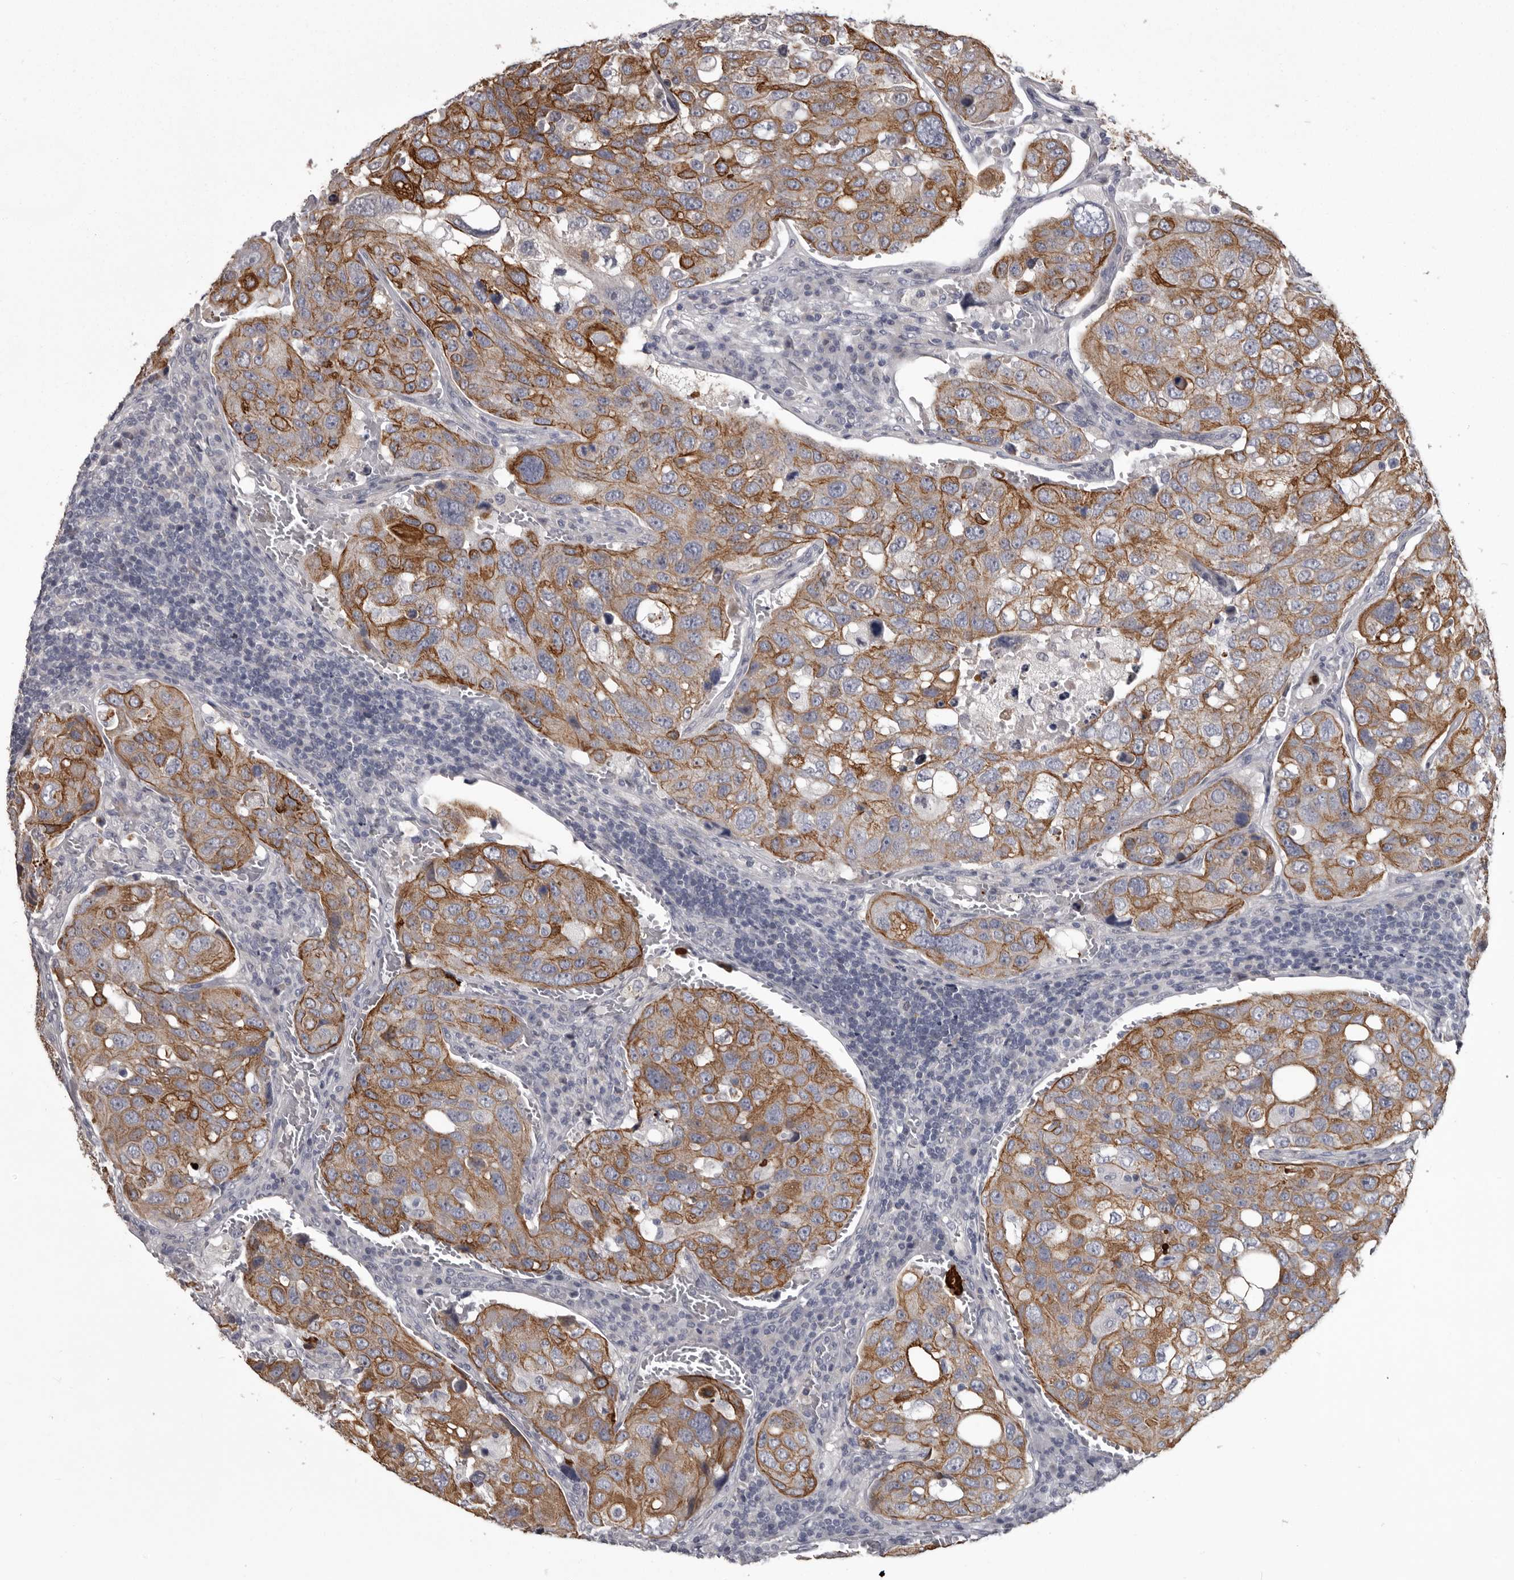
{"staining": {"intensity": "moderate", "quantity": ">75%", "location": "cytoplasmic/membranous"}, "tissue": "urothelial cancer", "cell_type": "Tumor cells", "image_type": "cancer", "snomed": [{"axis": "morphology", "description": "Urothelial carcinoma, High grade"}, {"axis": "topography", "description": "Lymph node"}, {"axis": "topography", "description": "Urinary bladder"}], "caption": "Protein expression analysis of human urothelial cancer reveals moderate cytoplasmic/membranous positivity in about >75% of tumor cells.", "gene": "LPAR6", "patient": {"sex": "male", "age": 51}}